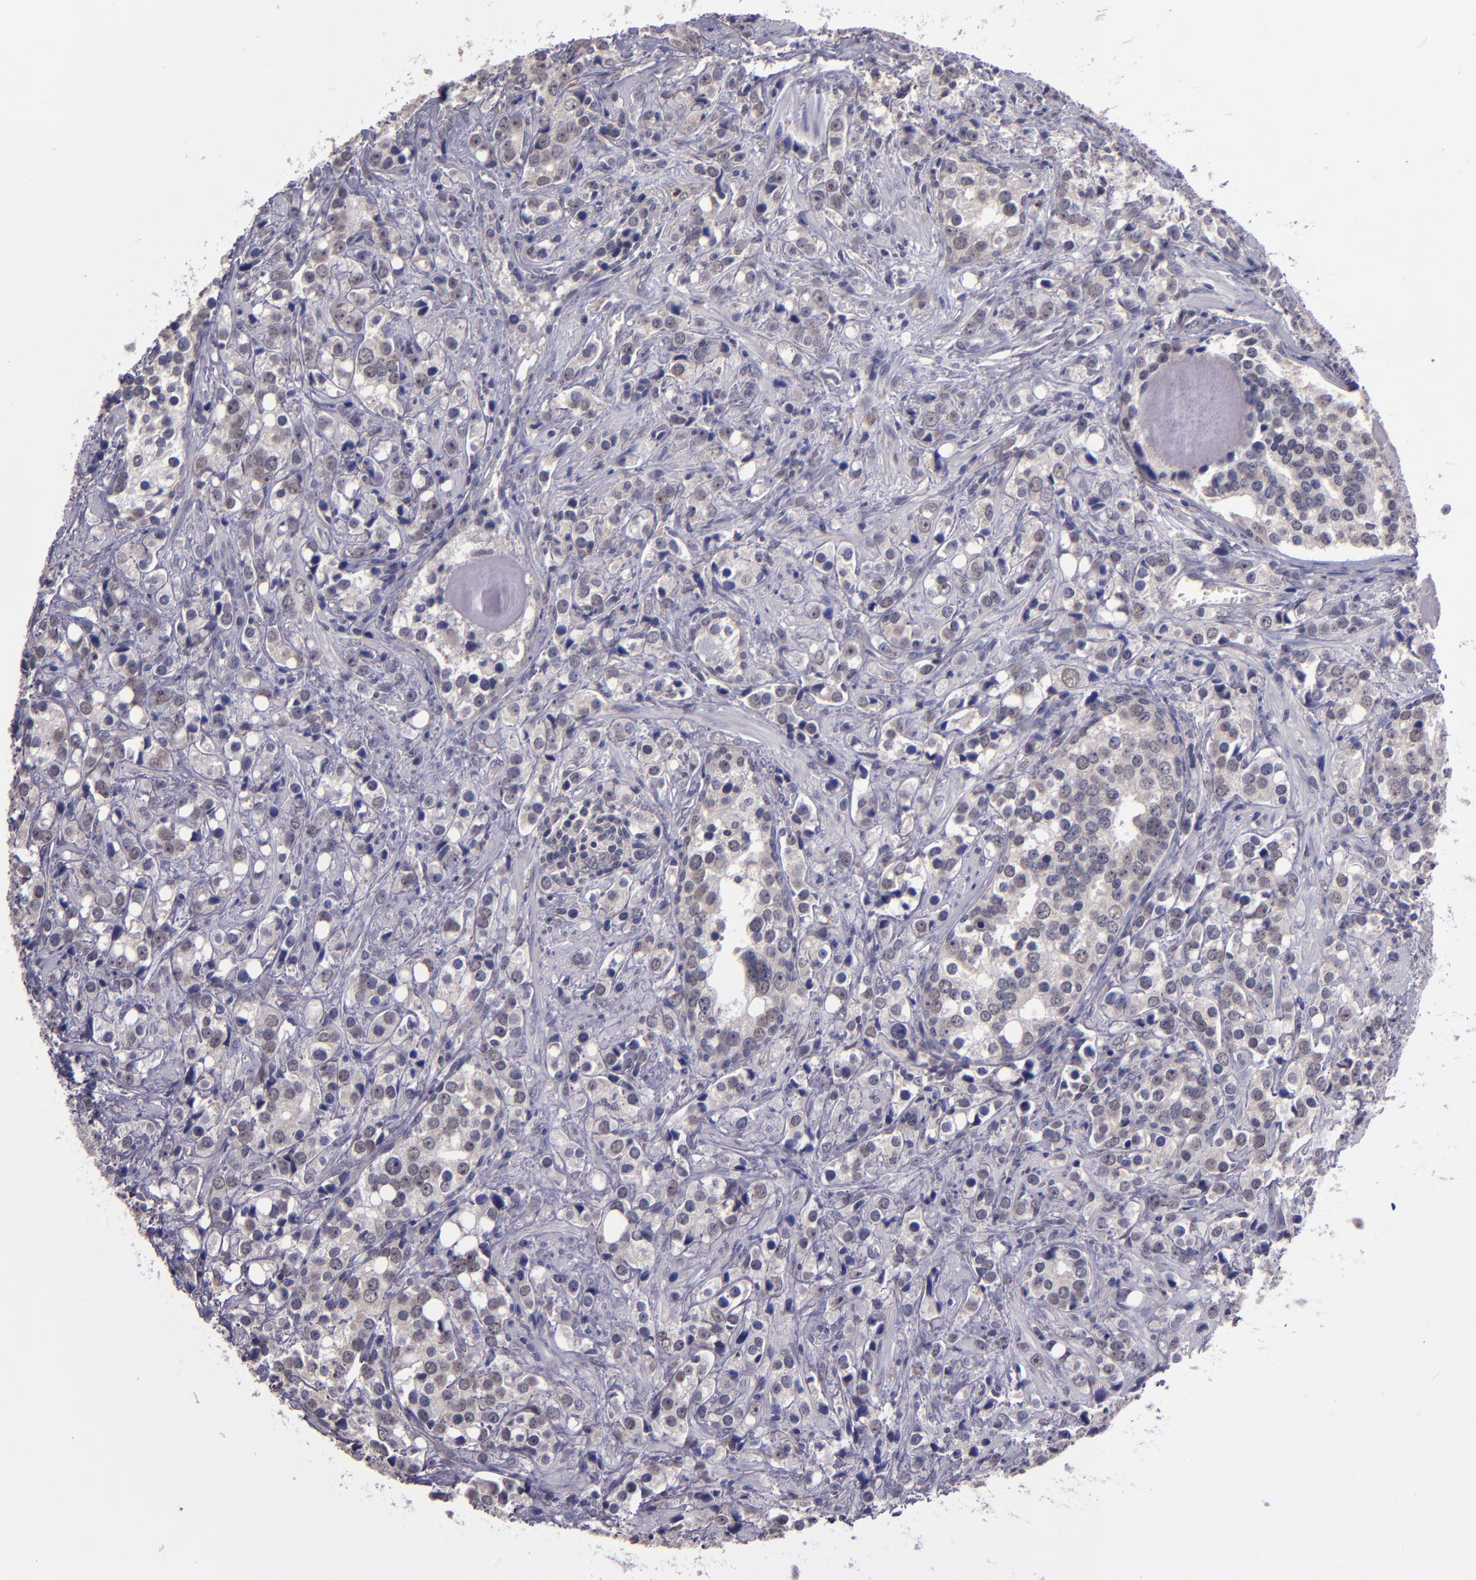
{"staining": {"intensity": "weak", "quantity": "<25%", "location": "cytoplasmic/membranous"}, "tissue": "prostate cancer", "cell_type": "Tumor cells", "image_type": "cancer", "snomed": [{"axis": "morphology", "description": "Adenocarcinoma, High grade"}, {"axis": "topography", "description": "Prostate"}], "caption": "The IHC photomicrograph has no significant expression in tumor cells of adenocarcinoma (high-grade) (prostate) tissue.", "gene": "CEBPE", "patient": {"sex": "male", "age": 71}}